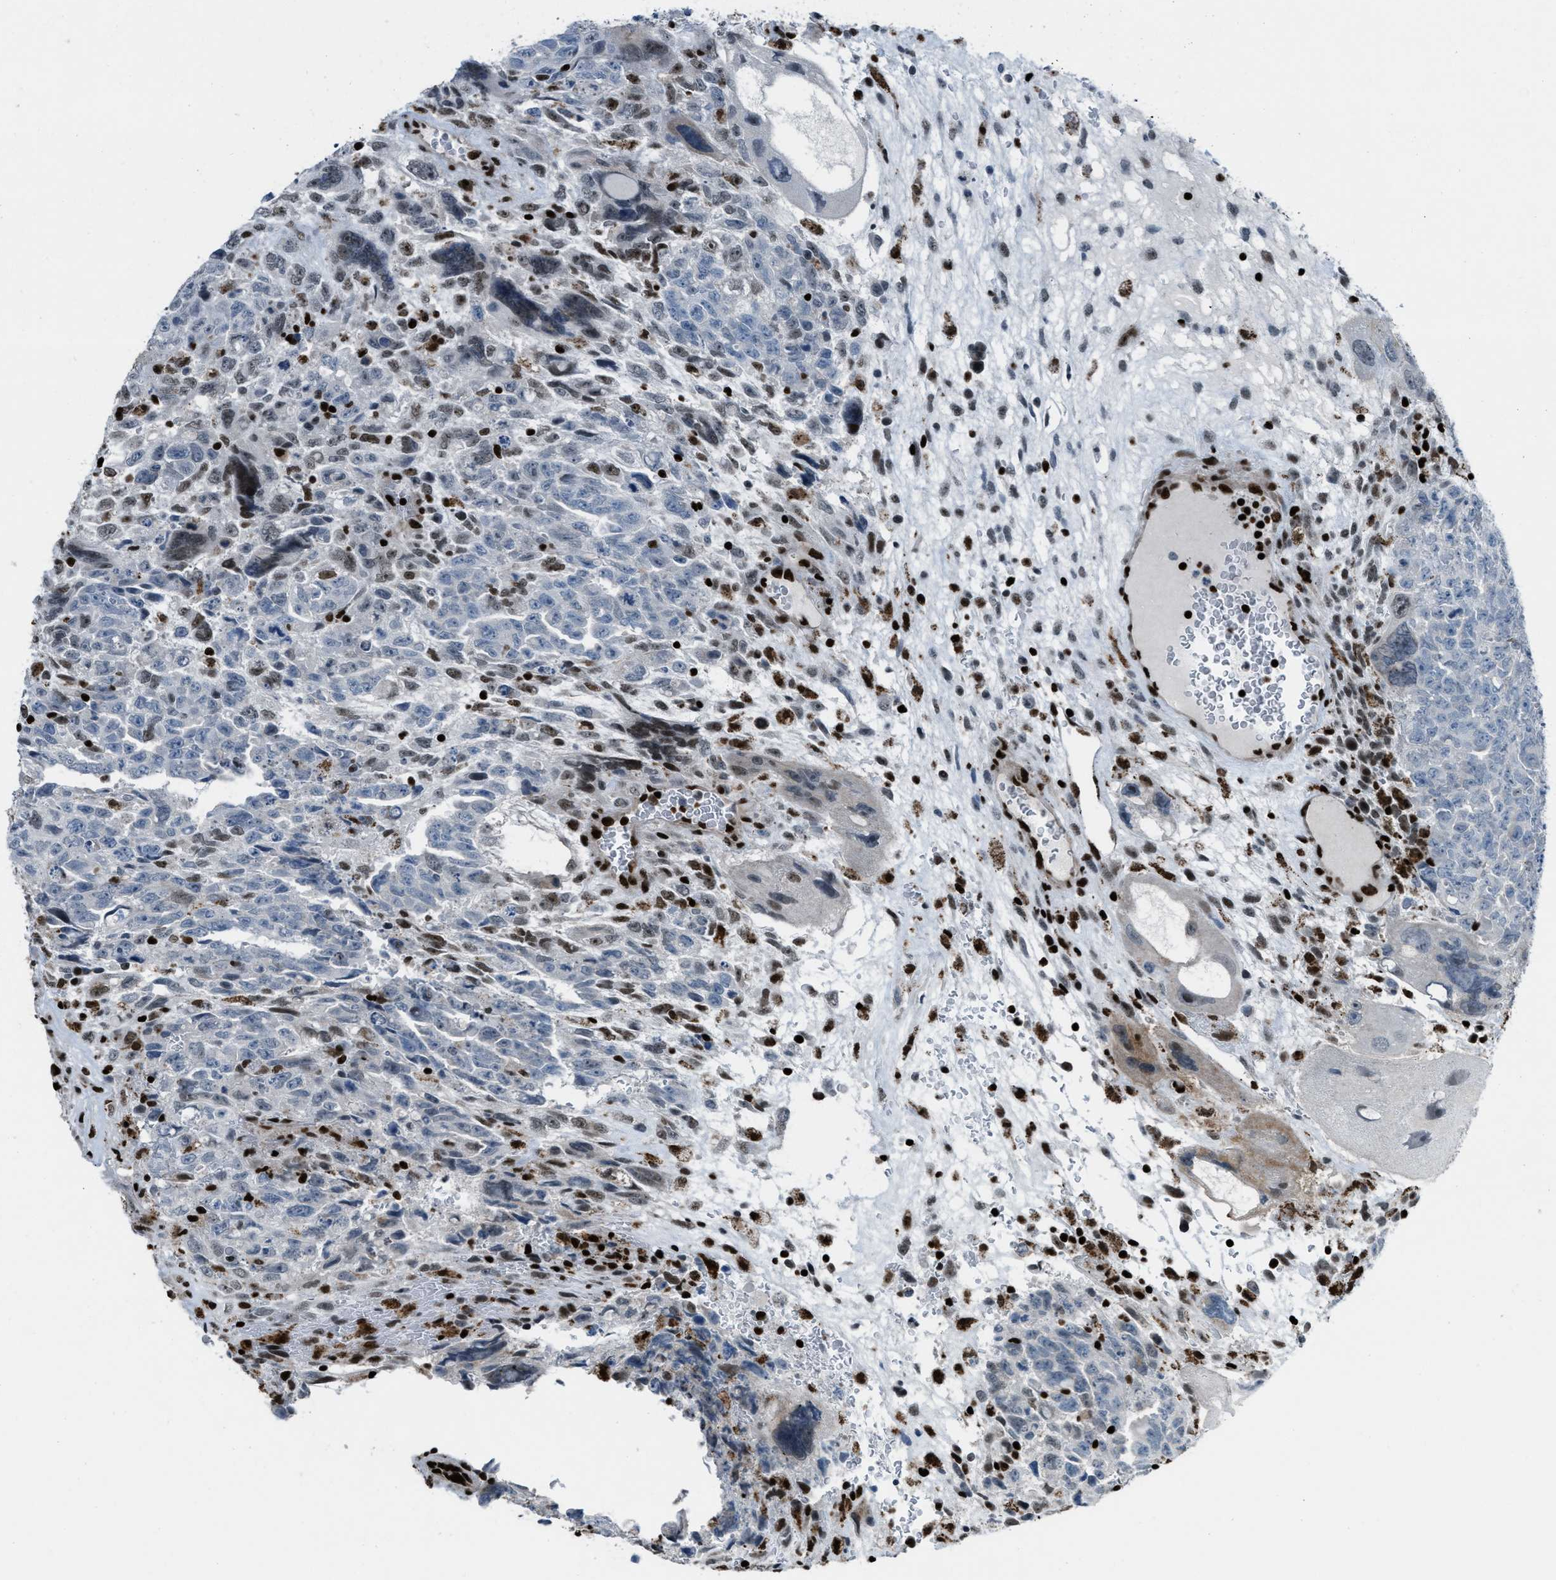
{"staining": {"intensity": "weak", "quantity": "<25%", "location": "nuclear"}, "tissue": "testis cancer", "cell_type": "Tumor cells", "image_type": "cancer", "snomed": [{"axis": "morphology", "description": "Carcinoma, Embryonal, NOS"}, {"axis": "topography", "description": "Testis"}], "caption": "The image shows no significant staining in tumor cells of testis embryonal carcinoma. (DAB (3,3'-diaminobenzidine) IHC with hematoxylin counter stain).", "gene": "SLFN5", "patient": {"sex": "male", "age": 28}}